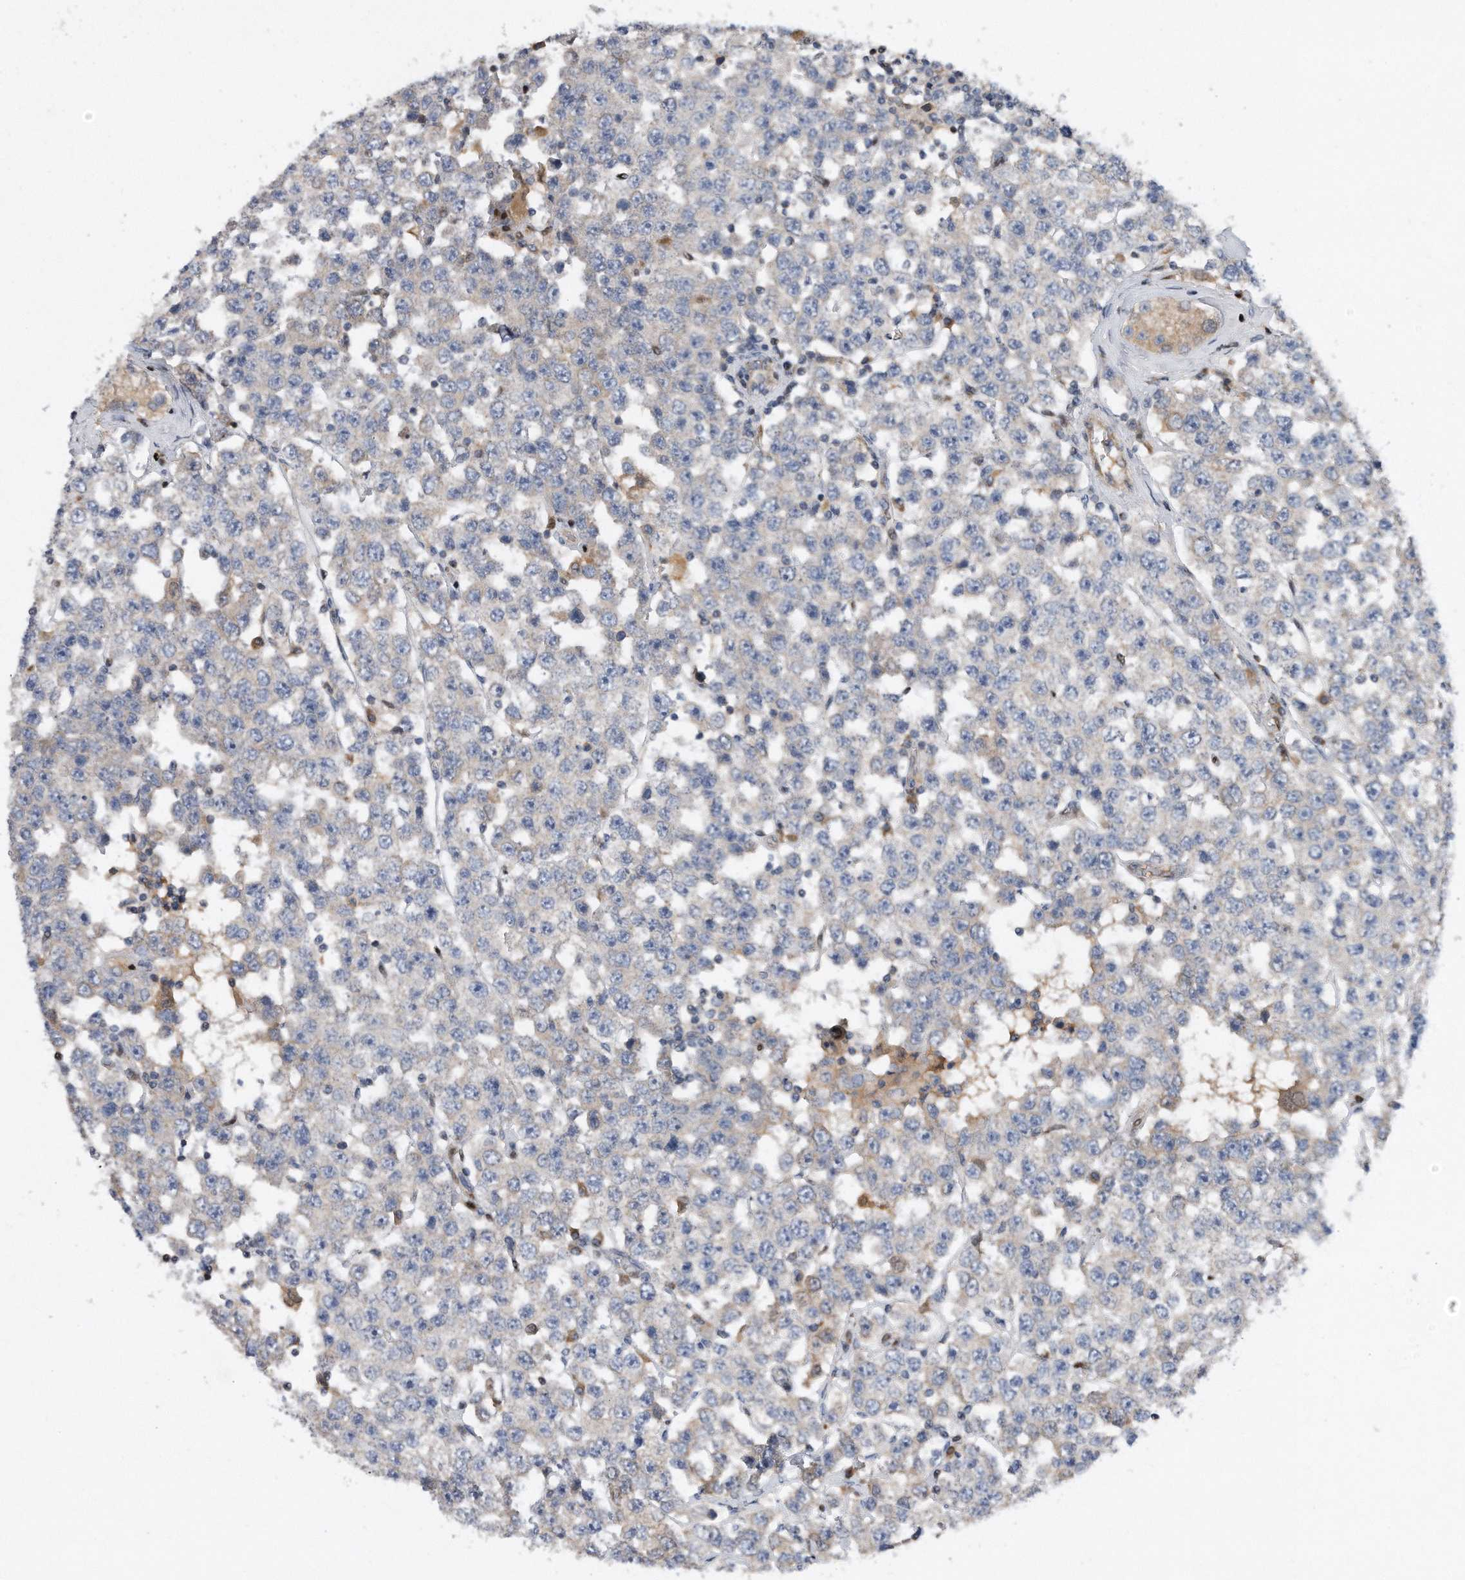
{"staining": {"intensity": "negative", "quantity": "none", "location": "none"}, "tissue": "testis cancer", "cell_type": "Tumor cells", "image_type": "cancer", "snomed": [{"axis": "morphology", "description": "Seminoma, NOS"}, {"axis": "topography", "description": "Testis"}], "caption": "Micrograph shows no protein positivity in tumor cells of seminoma (testis) tissue.", "gene": "CDH12", "patient": {"sex": "male", "age": 28}}